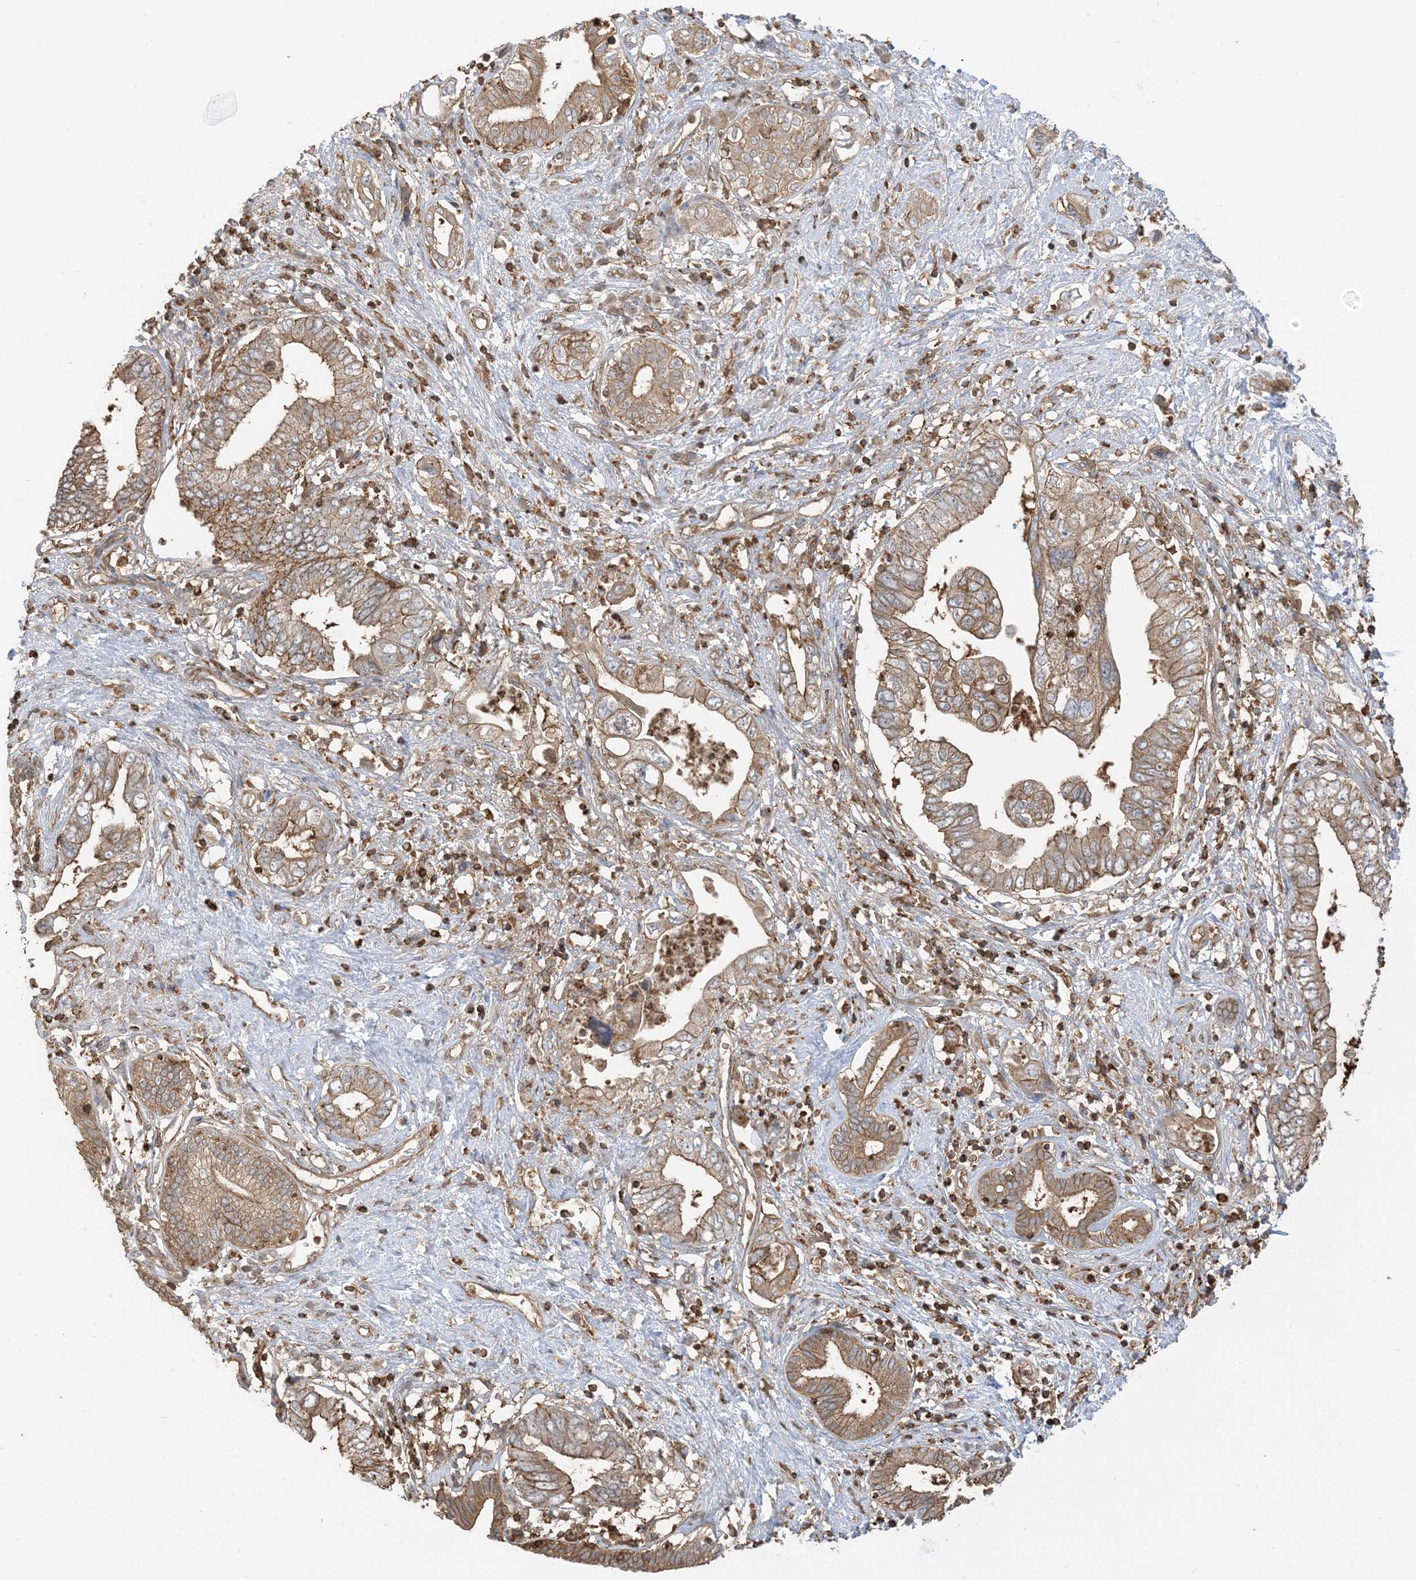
{"staining": {"intensity": "moderate", "quantity": ">75%", "location": "cytoplasmic/membranous"}, "tissue": "pancreatic cancer", "cell_type": "Tumor cells", "image_type": "cancer", "snomed": [{"axis": "morphology", "description": "Adenocarcinoma, NOS"}, {"axis": "topography", "description": "Pancreas"}], "caption": "Protein staining displays moderate cytoplasmic/membranous staining in approximately >75% of tumor cells in pancreatic adenocarcinoma.", "gene": "CAPZB", "patient": {"sex": "female", "age": 73}}